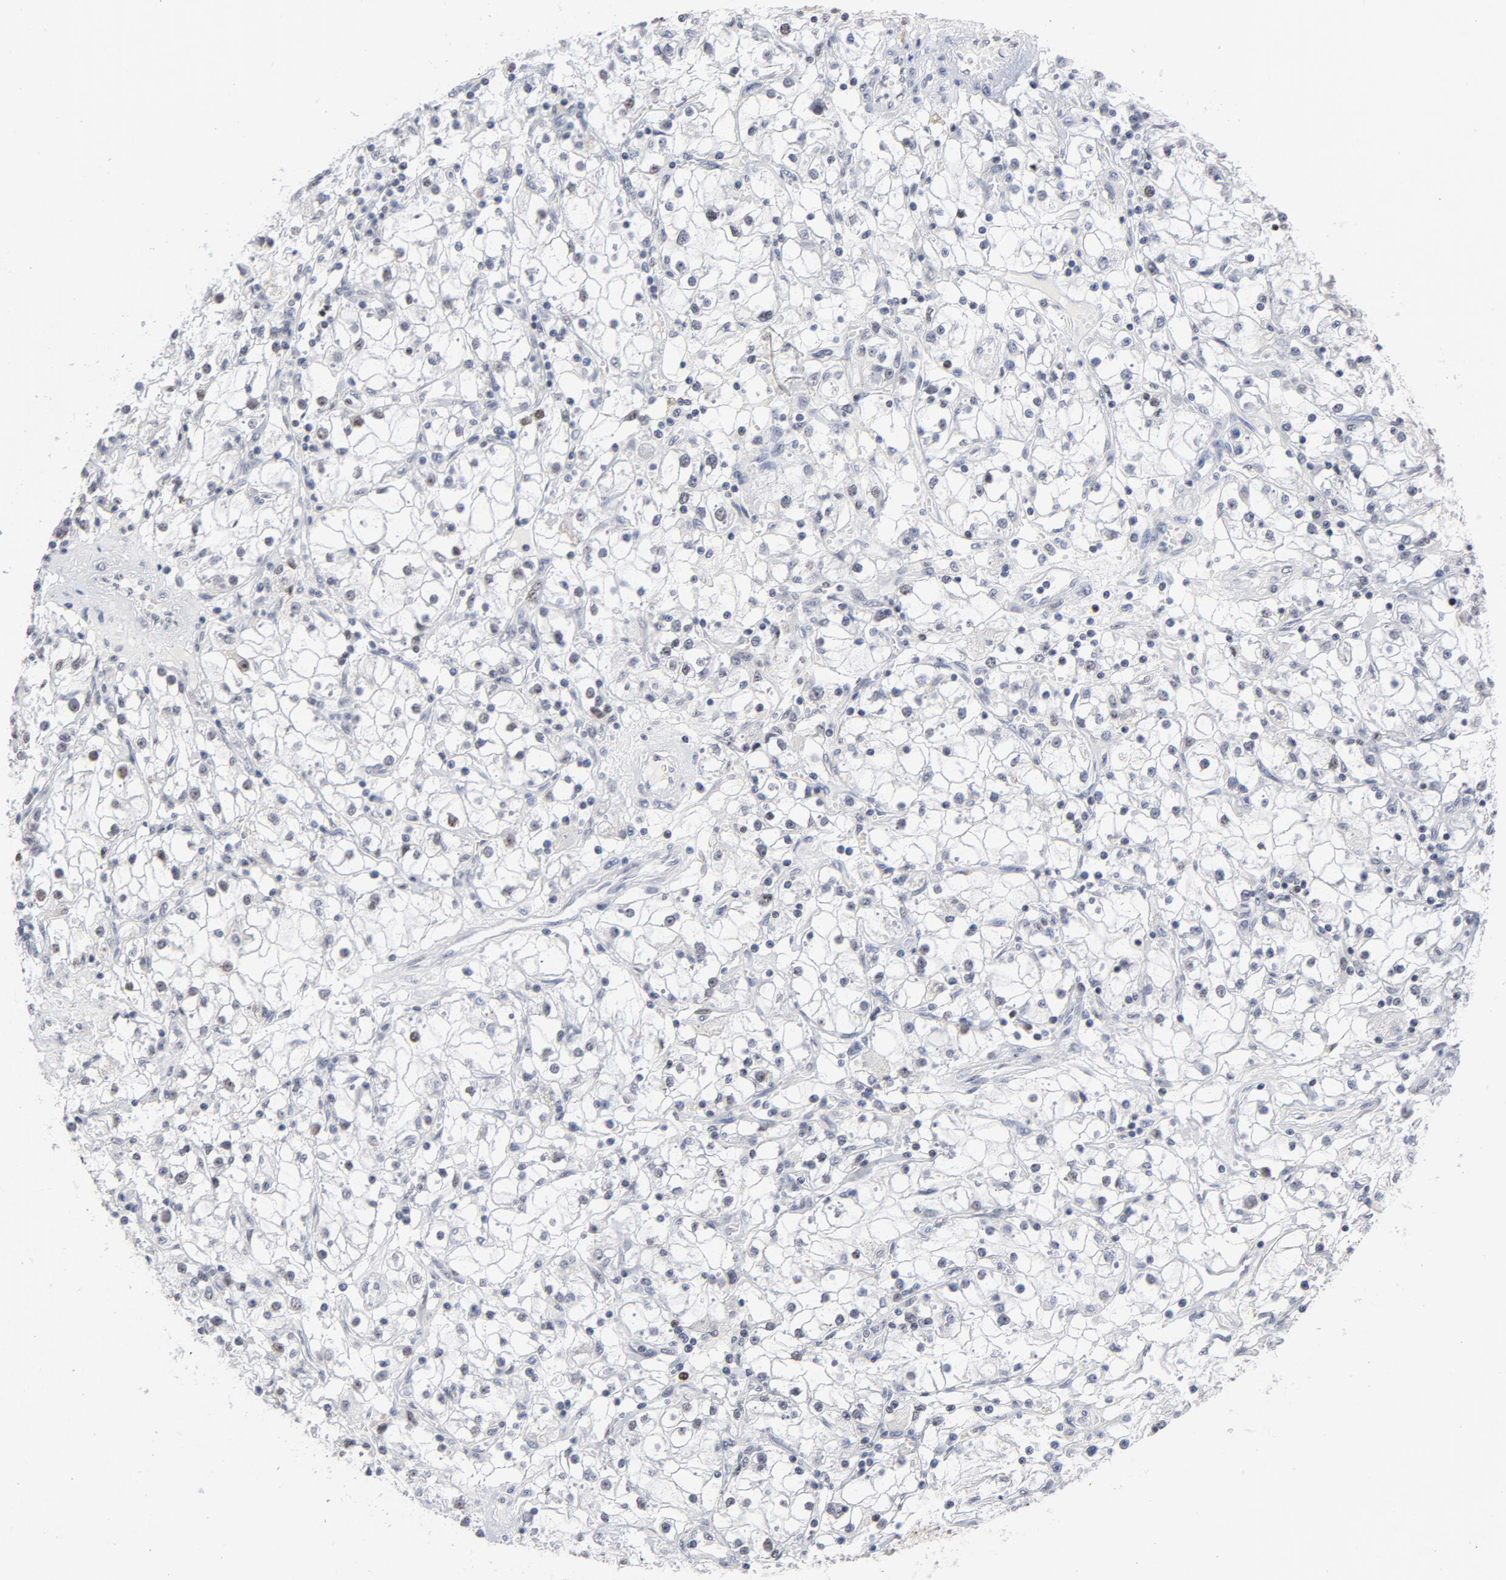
{"staining": {"intensity": "negative", "quantity": "none", "location": "none"}, "tissue": "renal cancer", "cell_type": "Tumor cells", "image_type": "cancer", "snomed": [{"axis": "morphology", "description": "Adenocarcinoma, NOS"}, {"axis": "topography", "description": "Kidney"}], "caption": "Renal cancer was stained to show a protein in brown. There is no significant expression in tumor cells. The staining is performed using DAB brown chromogen with nuclei counter-stained in using hematoxylin.", "gene": "RFC4", "patient": {"sex": "male", "age": 56}}